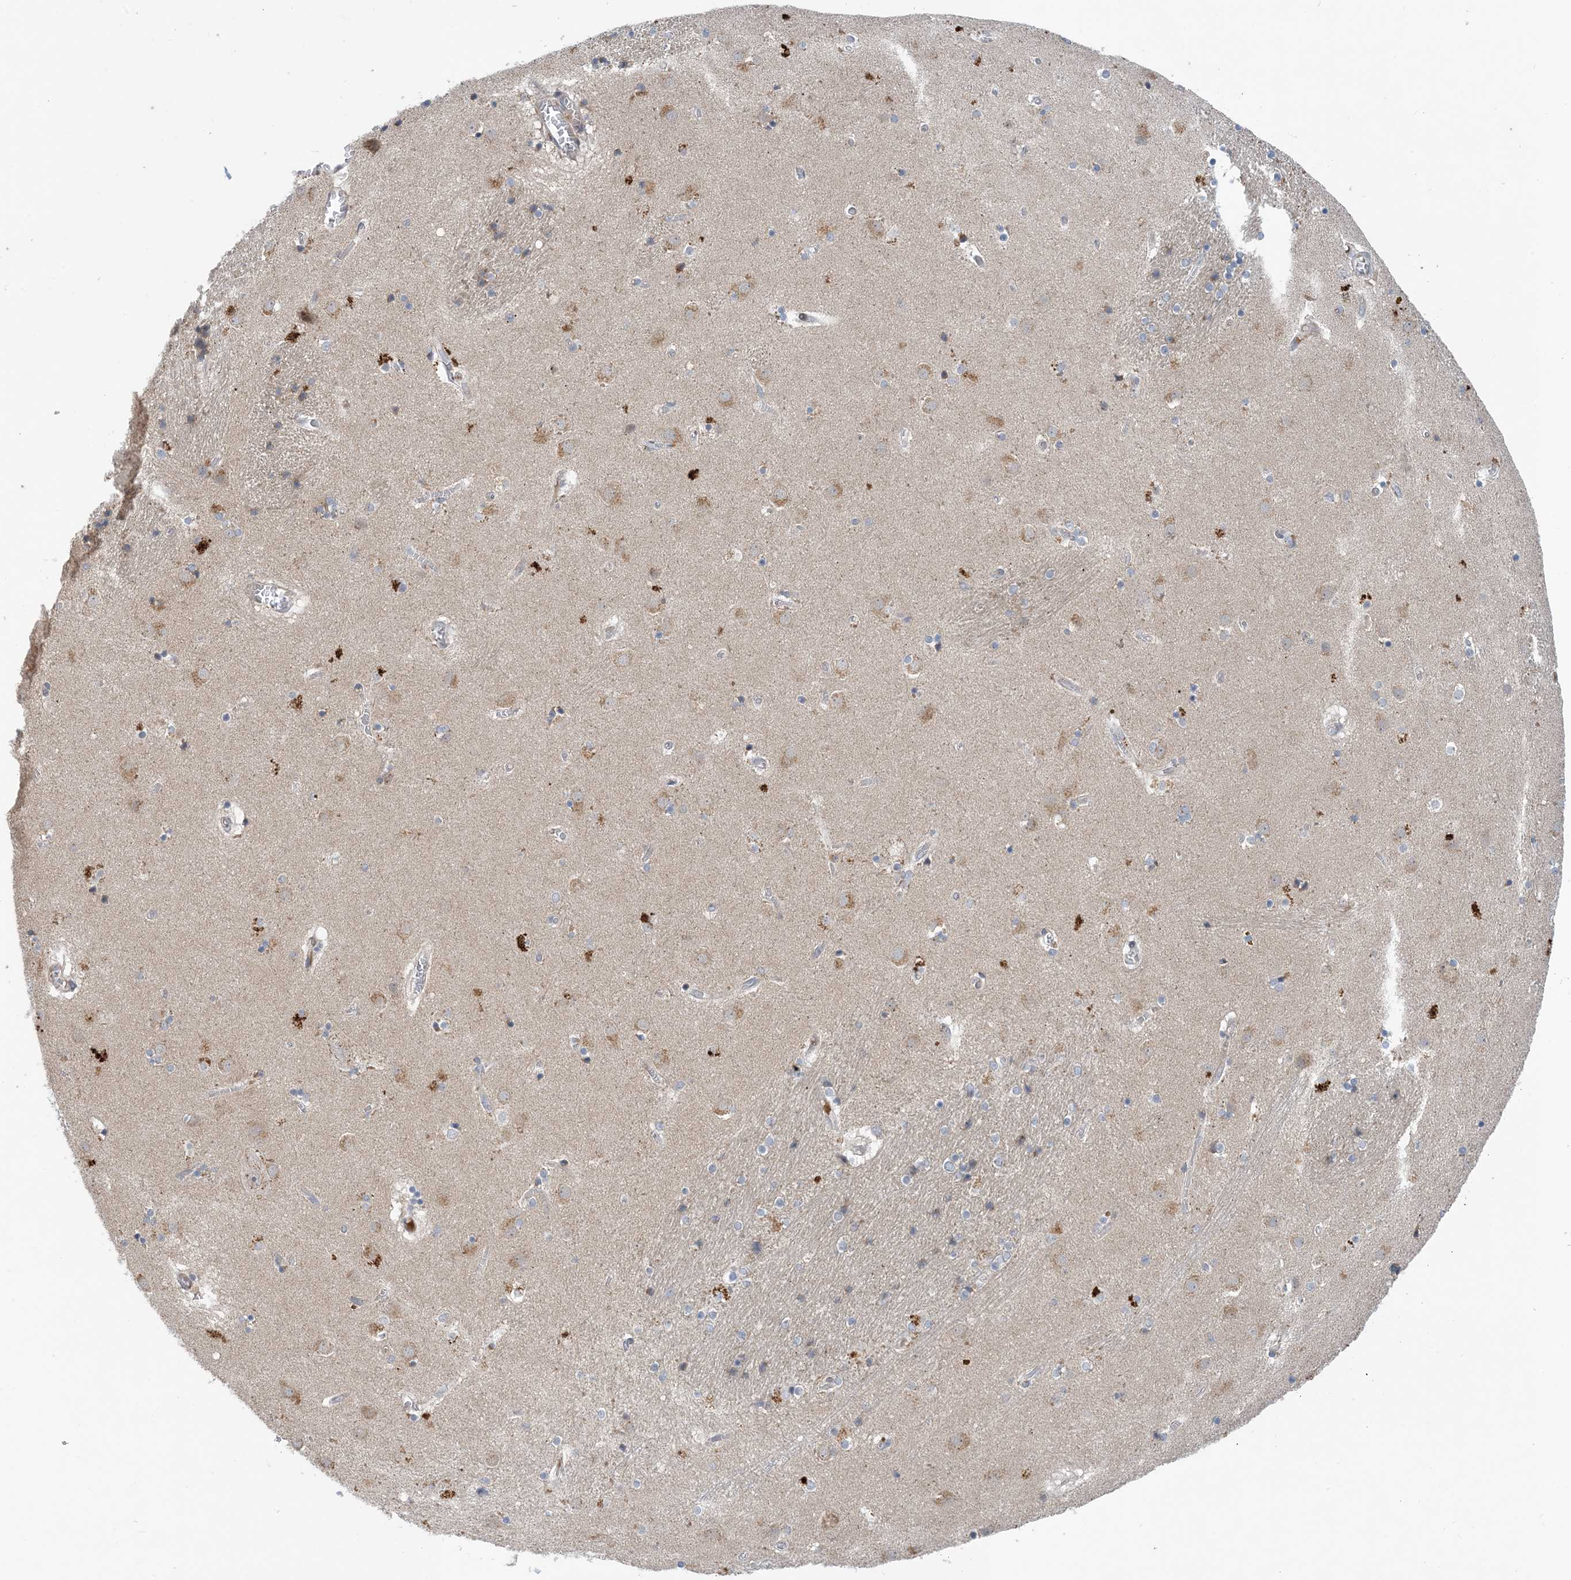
{"staining": {"intensity": "weak", "quantity": "<25%", "location": "cytoplasmic/membranous"}, "tissue": "caudate", "cell_type": "Glial cells", "image_type": "normal", "snomed": [{"axis": "morphology", "description": "Normal tissue, NOS"}, {"axis": "topography", "description": "Lateral ventricle wall"}], "caption": "IHC of benign human caudate demonstrates no positivity in glial cells. (DAB immunohistochemistry with hematoxylin counter stain).", "gene": "TINAG", "patient": {"sex": "male", "age": 70}}